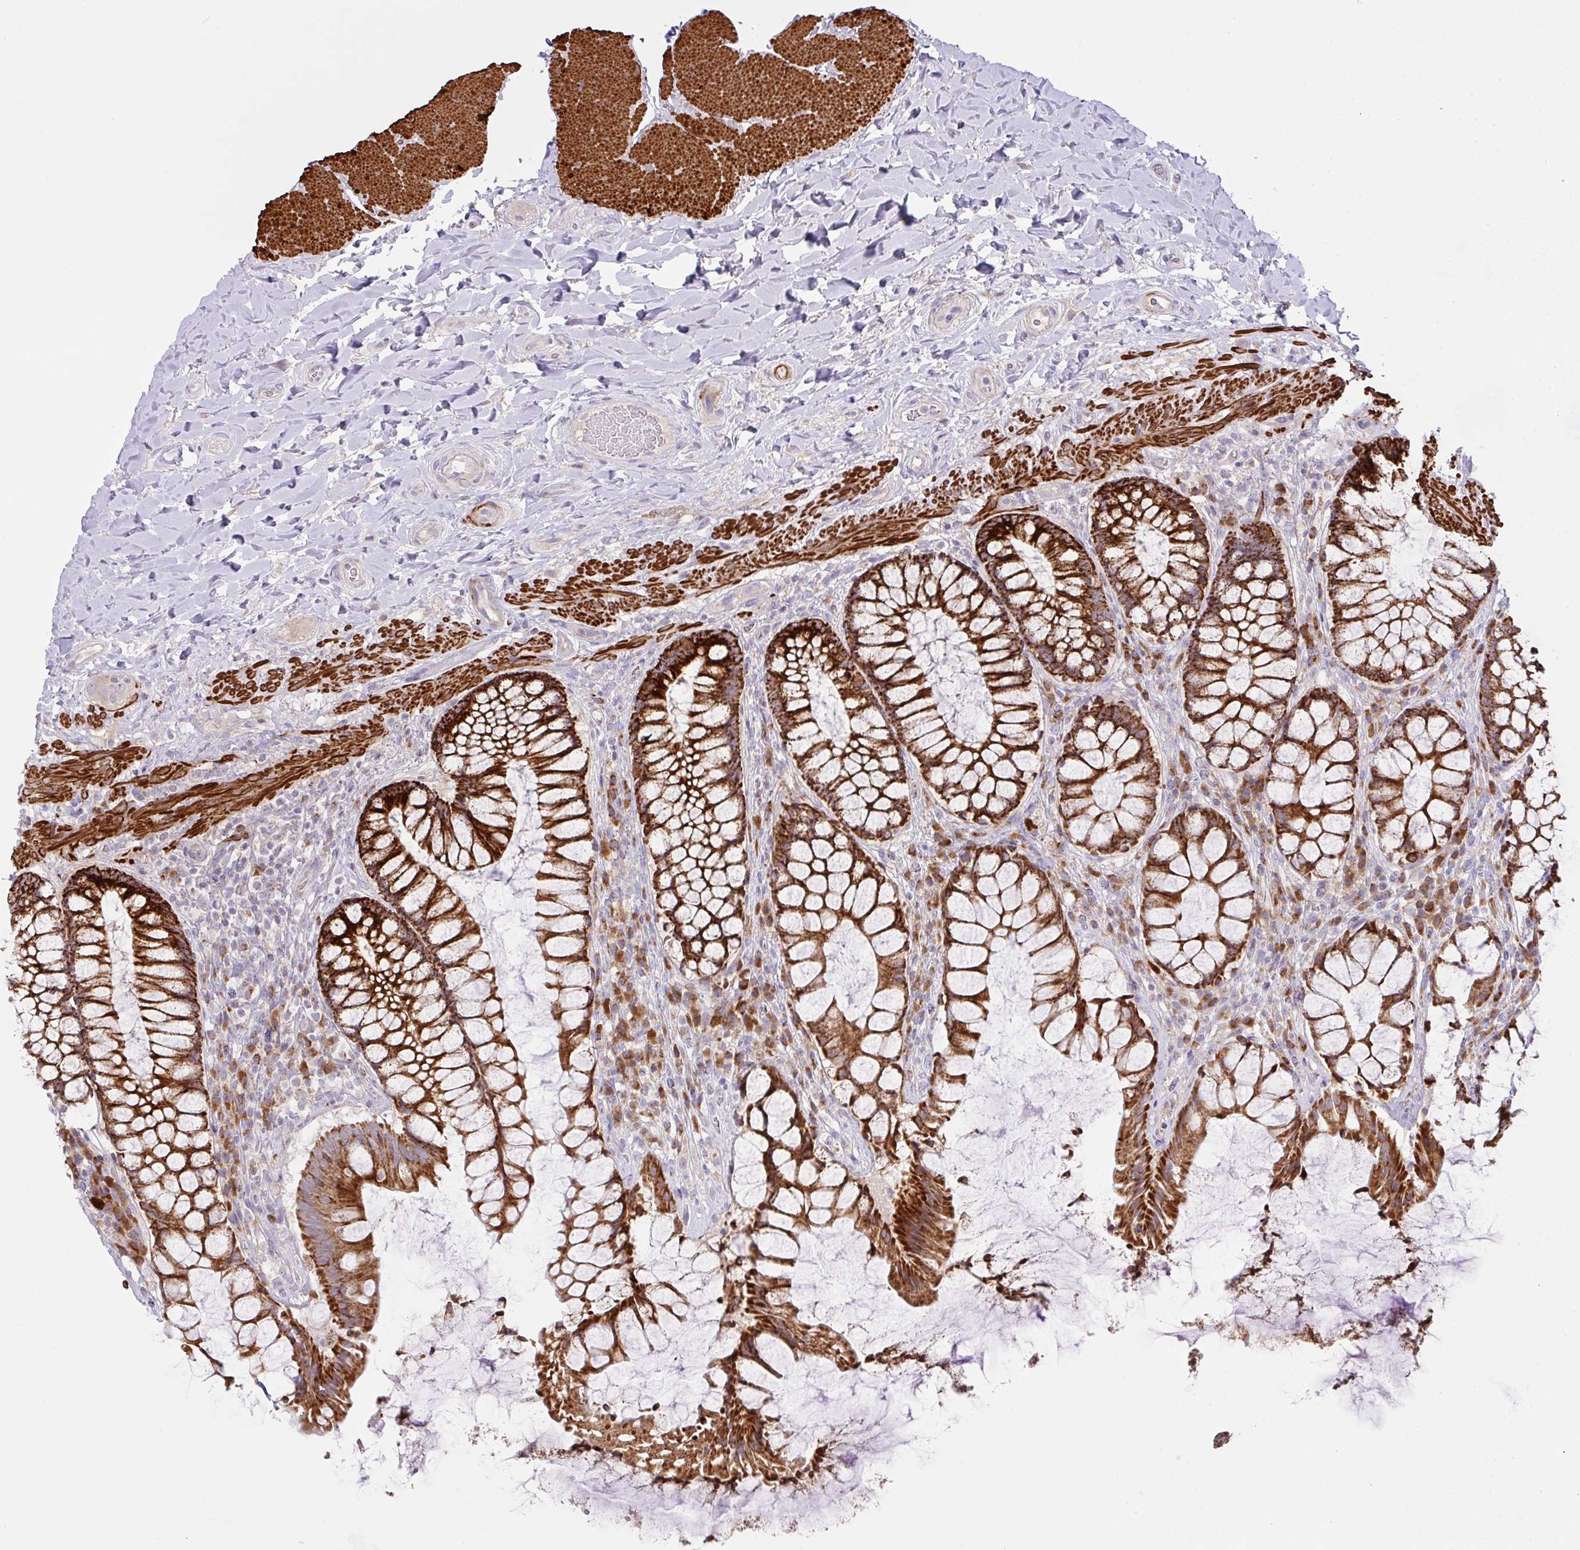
{"staining": {"intensity": "strong", "quantity": ">75%", "location": "cytoplasmic/membranous"}, "tissue": "rectum", "cell_type": "Glandular cells", "image_type": "normal", "snomed": [{"axis": "morphology", "description": "Normal tissue, NOS"}, {"axis": "topography", "description": "Rectum"}], "caption": "Immunohistochemistry histopathology image of normal human rectum stained for a protein (brown), which exhibits high levels of strong cytoplasmic/membranous expression in about >75% of glandular cells.", "gene": "CHDH", "patient": {"sex": "female", "age": 58}}